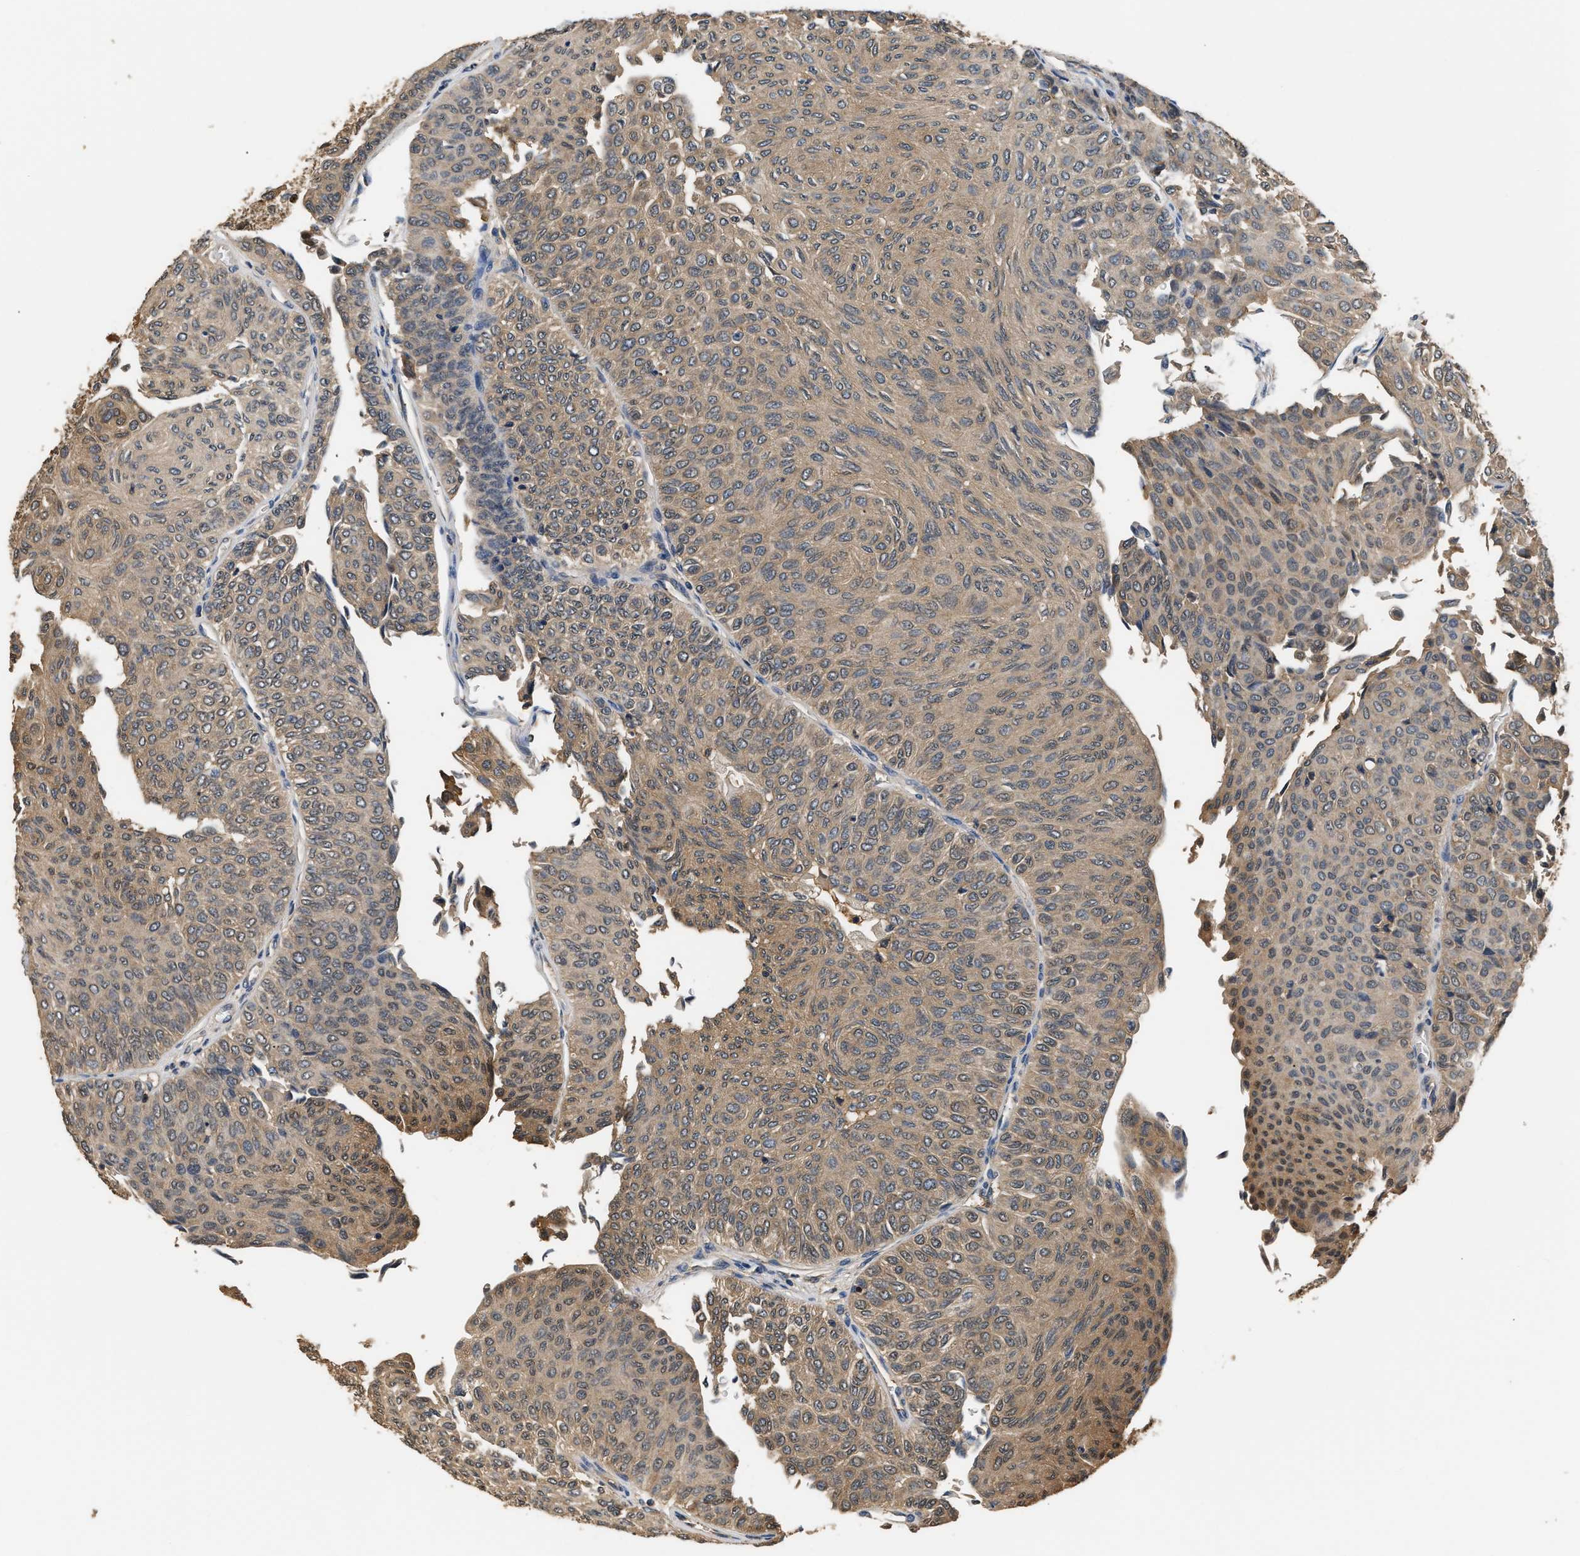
{"staining": {"intensity": "weak", "quantity": ">75%", "location": "cytoplasmic/membranous"}, "tissue": "urothelial cancer", "cell_type": "Tumor cells", "image_type": "cancer", "snomed": [{"axis": "morphology", "description": "Urothelial carcinoma, Low grade"}, {"axis": "topography", "description": "Urinary bladder"}], "caption": "Urothelial cancer stained with a brown dye reveals weak cytoplasmic/membranous positive staining in approximately >75% of tumor cells.", "gene": "GPI", "patient": {"sex": "male", "age": 78}}